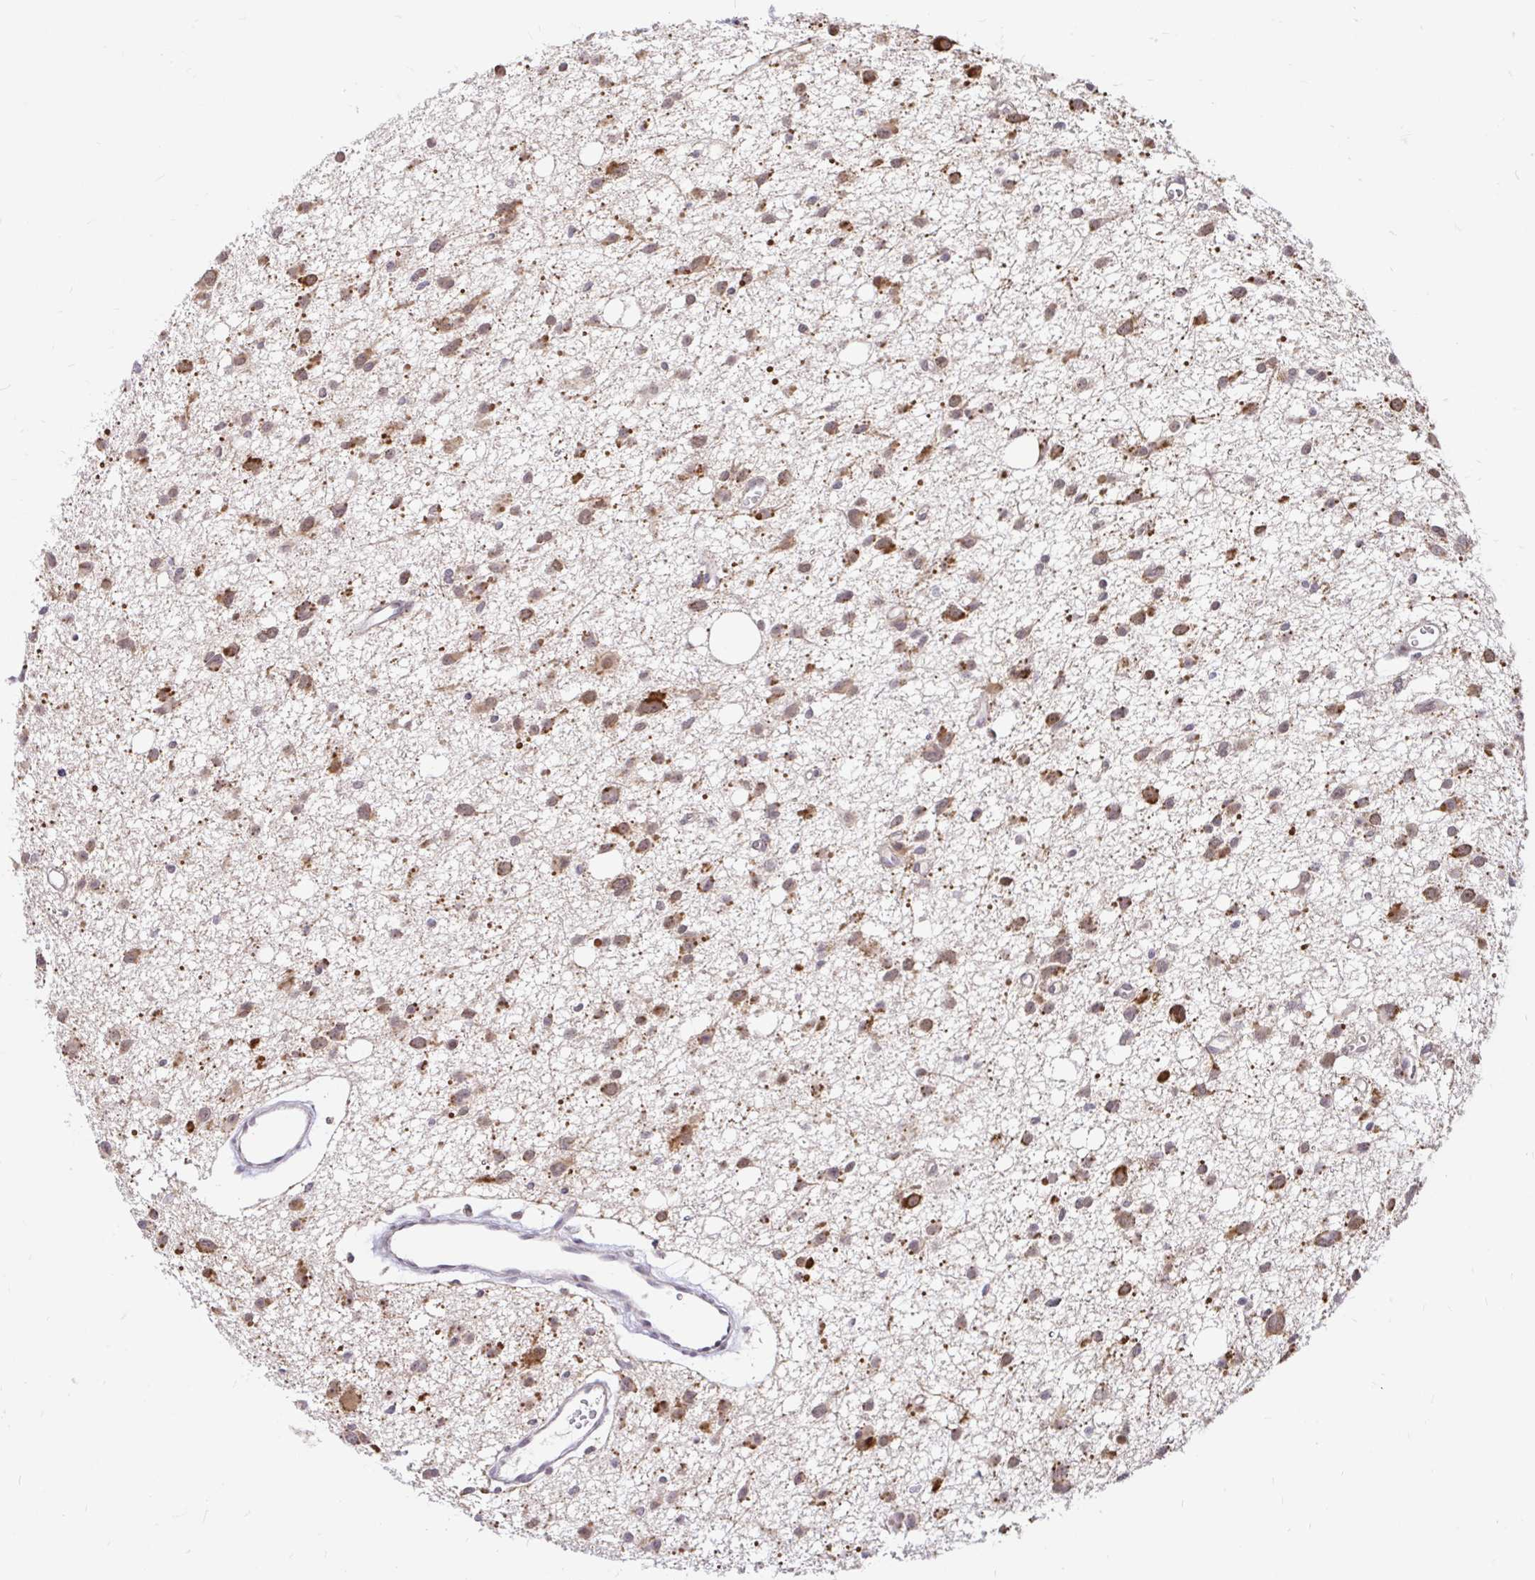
{"staining": {"intensity": "strong", "quantity": ">75%", "location": "cytoplasmic/membranous"}, "tissue": "glioma", "cell_type": "Tumor cells", "image_type": "cancer", "snomed": [{"axis": "morphology", "description": "Glioma, malignant, High grade"}, {"axis": "topography", "description": "Brain"}], "caption": "About >75% of tumor cells in glioma reveal strong cytoplasmic/membranous protein staining as visualized by brown immunohistochemical staining.", "gene": "TIMM50", "patient": {"sex": "male", "age": 23}}